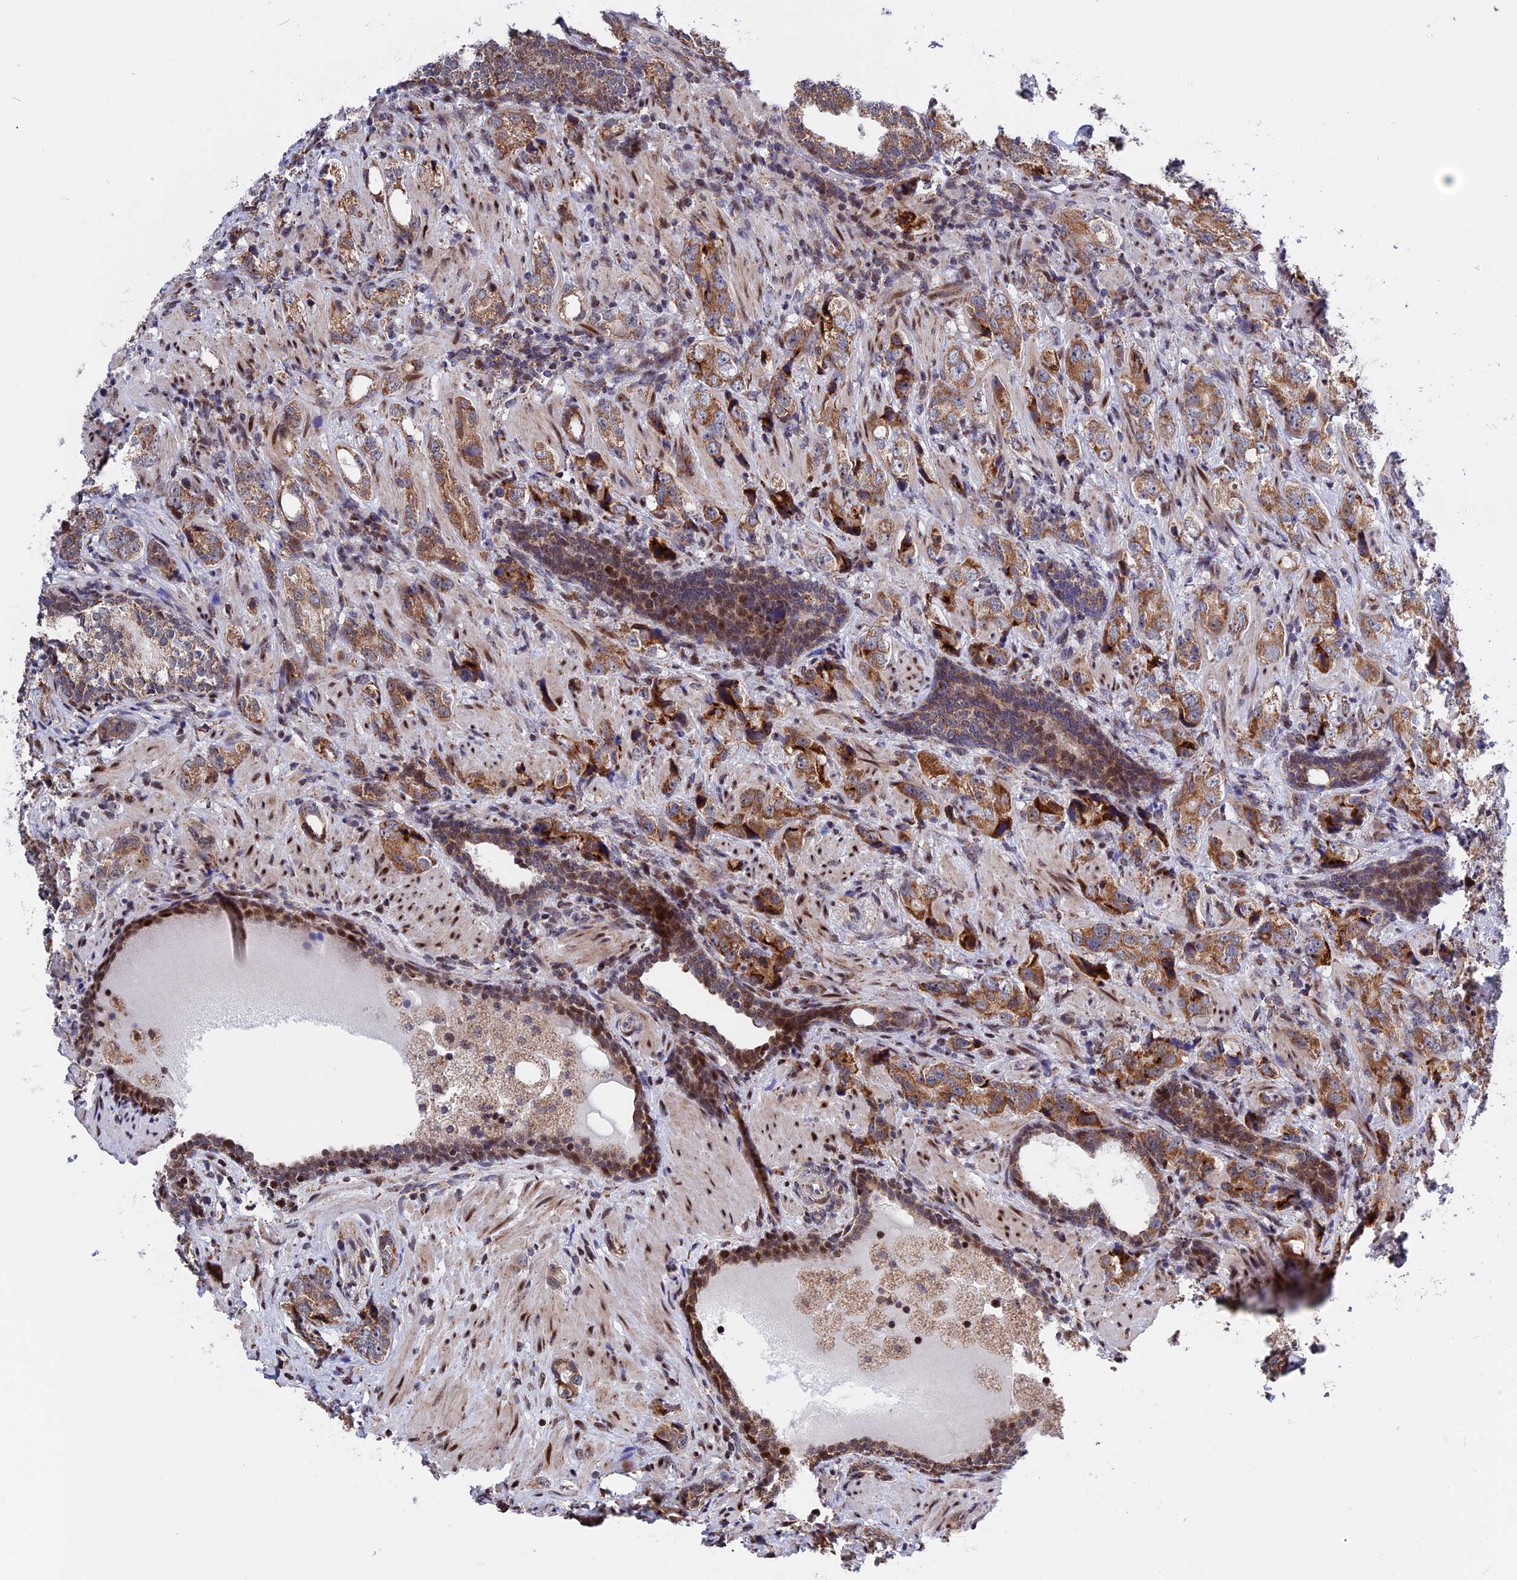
{"staining": {"intensity": "moderate", "quantity": ">75%", "location": "cytoplasmic/membranous"}, "tissue": "prostate cancer", "cell_type": "Tumor cells", "image_type": "cancer", "snomed": [{"axis": "morphology", "description": "Adenocarcinoma, High grade"}, {"axis": "topography", "description": "Prostate"}], "caption": "Prostate cancer was stained to show a protein in brown. There is medium levels of moderate cytoplasmic/membranous expression in approximately >75% of tumor cells.", "gene": "FAM174C", "patient": {"sex": "male", "age": 63}}